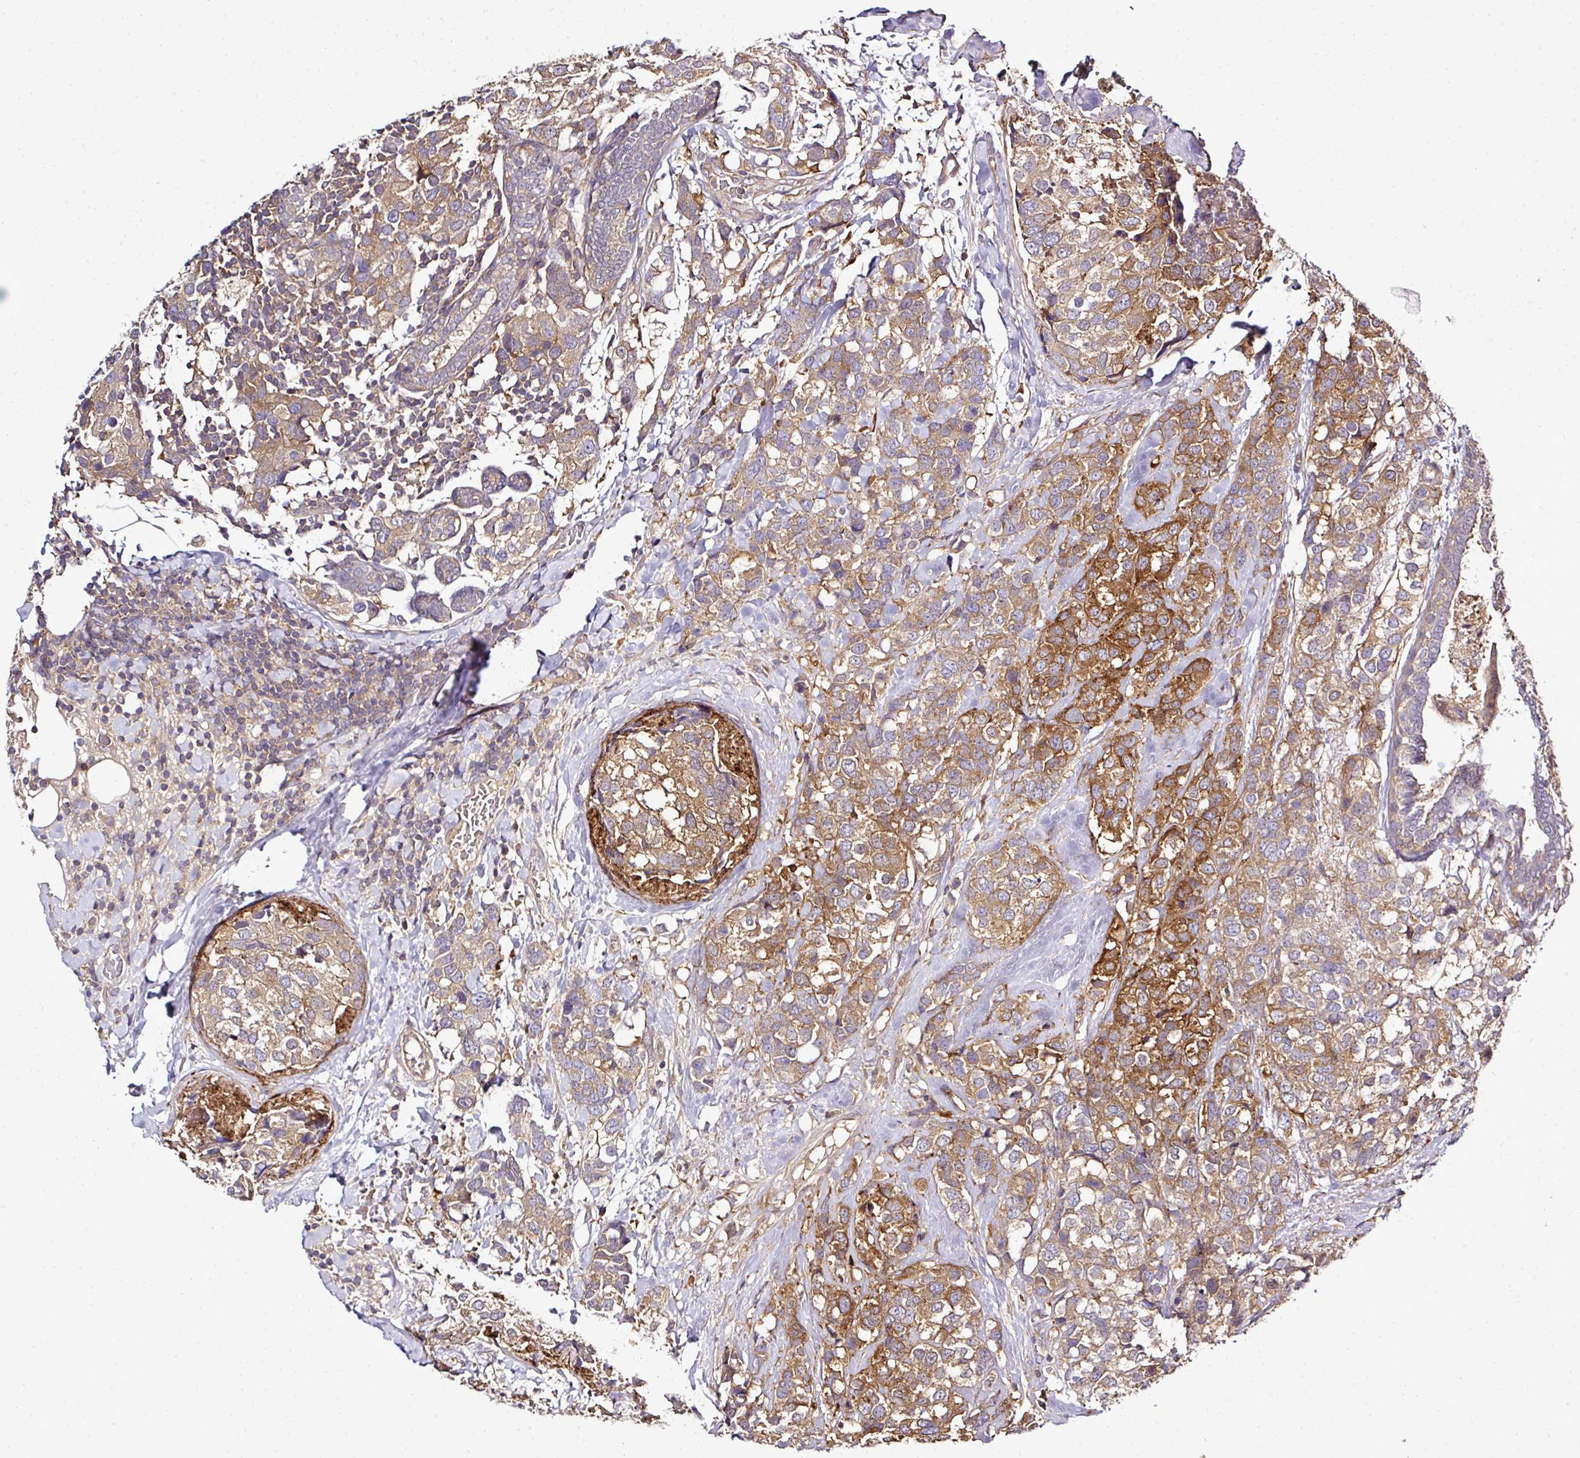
{"staining": {"intensity": "moderate", "quantity": ">75%", "location": "cytoplasmic/membranous"}, "tissue": "breast cancer", "cell_type": "Tumor cells", "image_type": "cancer", "snomed": [{"axis": "morphology", "description": "Lobular carcinoma"}, {"axis": "topography", "description": "Breast"}], "caption": "Tumor cells demonstrate moderate cytoplasmic/membranous positivity in approximately >75% of cells in breast cancer (lobular carcinoma).", "gene": "TMEM107", "patient": {"sex": "female", "age": 59}}